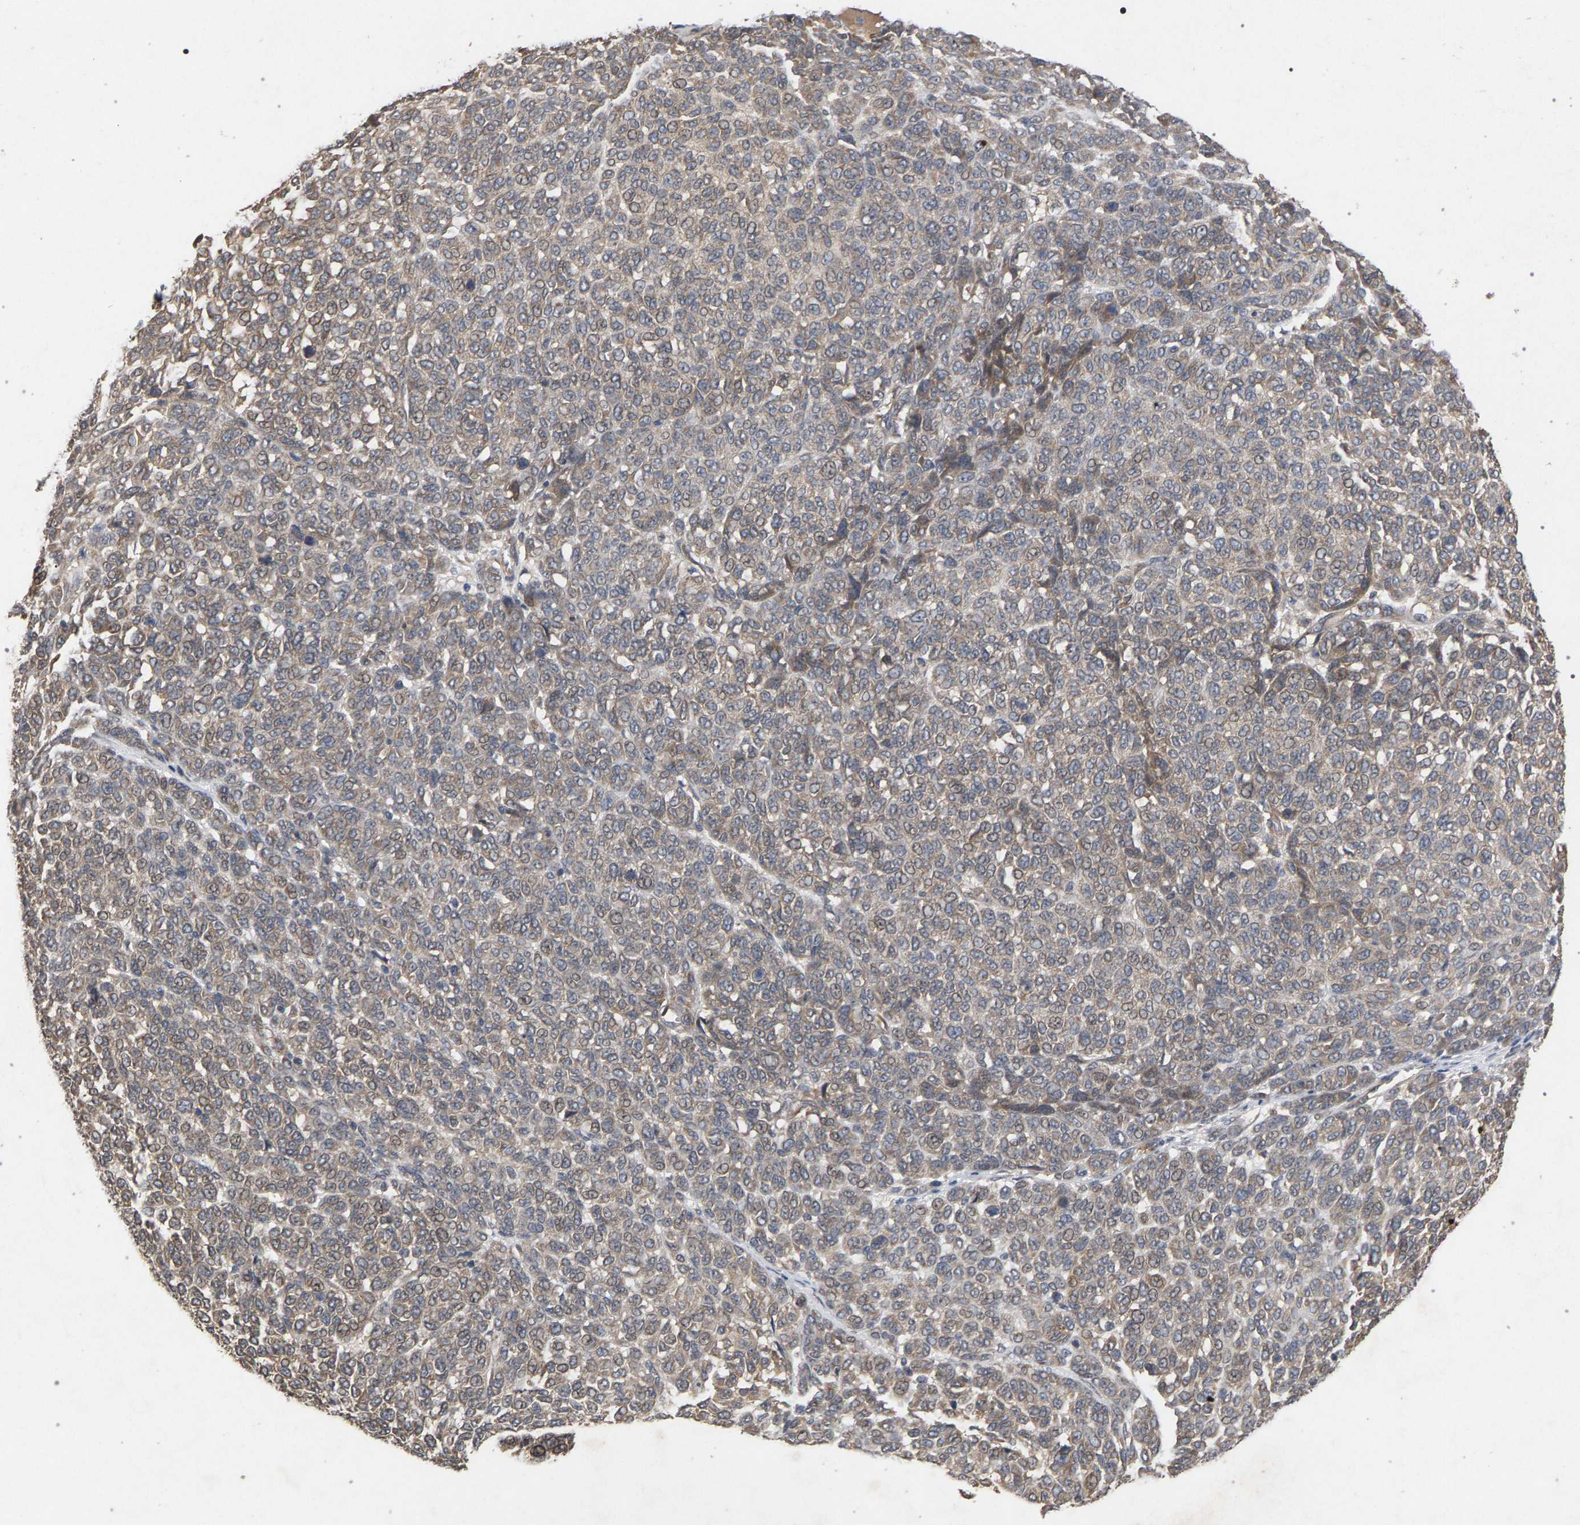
{"staining": {"intensity": "weak", "quantity": "25%-75%", "location": "cytoplasmic/membranous"}, "tissue": "melanoma", "cell_type": "Tumor cells", "image_type": "cancer", "snomed": [{"axis": "morphology", "description": "Malignant melanoma, NOS"}, {"axis": "topography", "description": "Skin"}], "caption": "DAB immunohistochemical staining of human melanoma displays weak cytoplasmic/membranous protein positivity in about 25%-75% of tumor cells. The staining is performed using DAB (3,3'-diaminobenzidine) brown chromogen to label protein expression. The nuclei are counter-stained blue using hematoxylin.", "gene": "SLC4A4", "patient": {"sex": "male", "age": 59}}